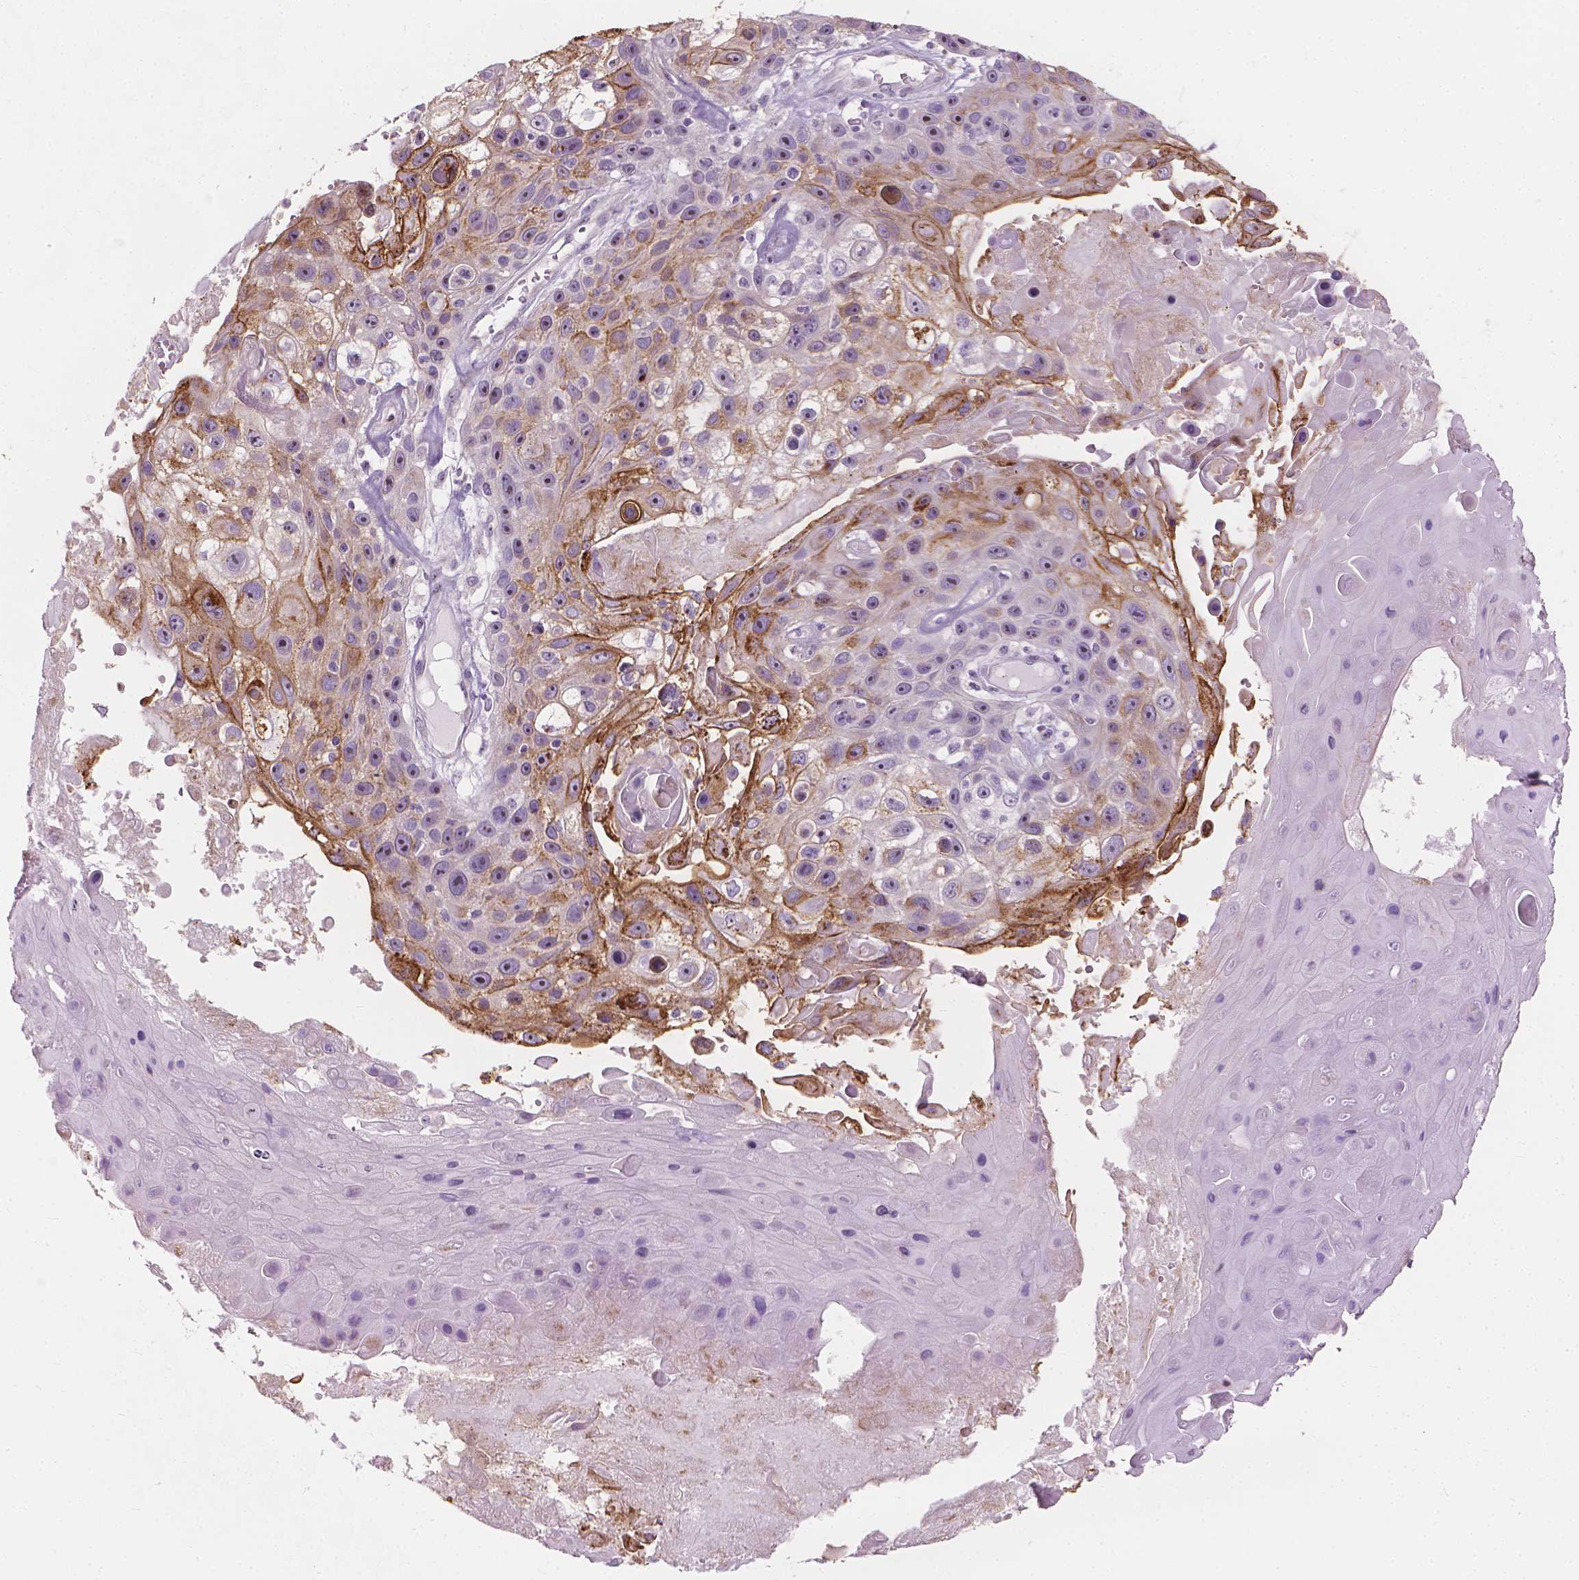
{"staining": {"intensity": "moderate", "quantity": "<25%", "location": "cytoplasmic/membranous"}, "tissue": "skin cancer", "cell_type": "Tumor cells", "image_type": "cancer", "snomed": [{"axis": "morphology", "description": "Squamous cell carcinoma, NOS"}, {"axis": "topography", "description": "Skin"}], "caption": "Squamous cell carcinoma (skin) stained with IHC exhibits moderate cytoplasmic/membranous positivity in about <25% of tumor cells.", "gene": "GPRC5A", "patient": {"sex": "male", "age": 82}}